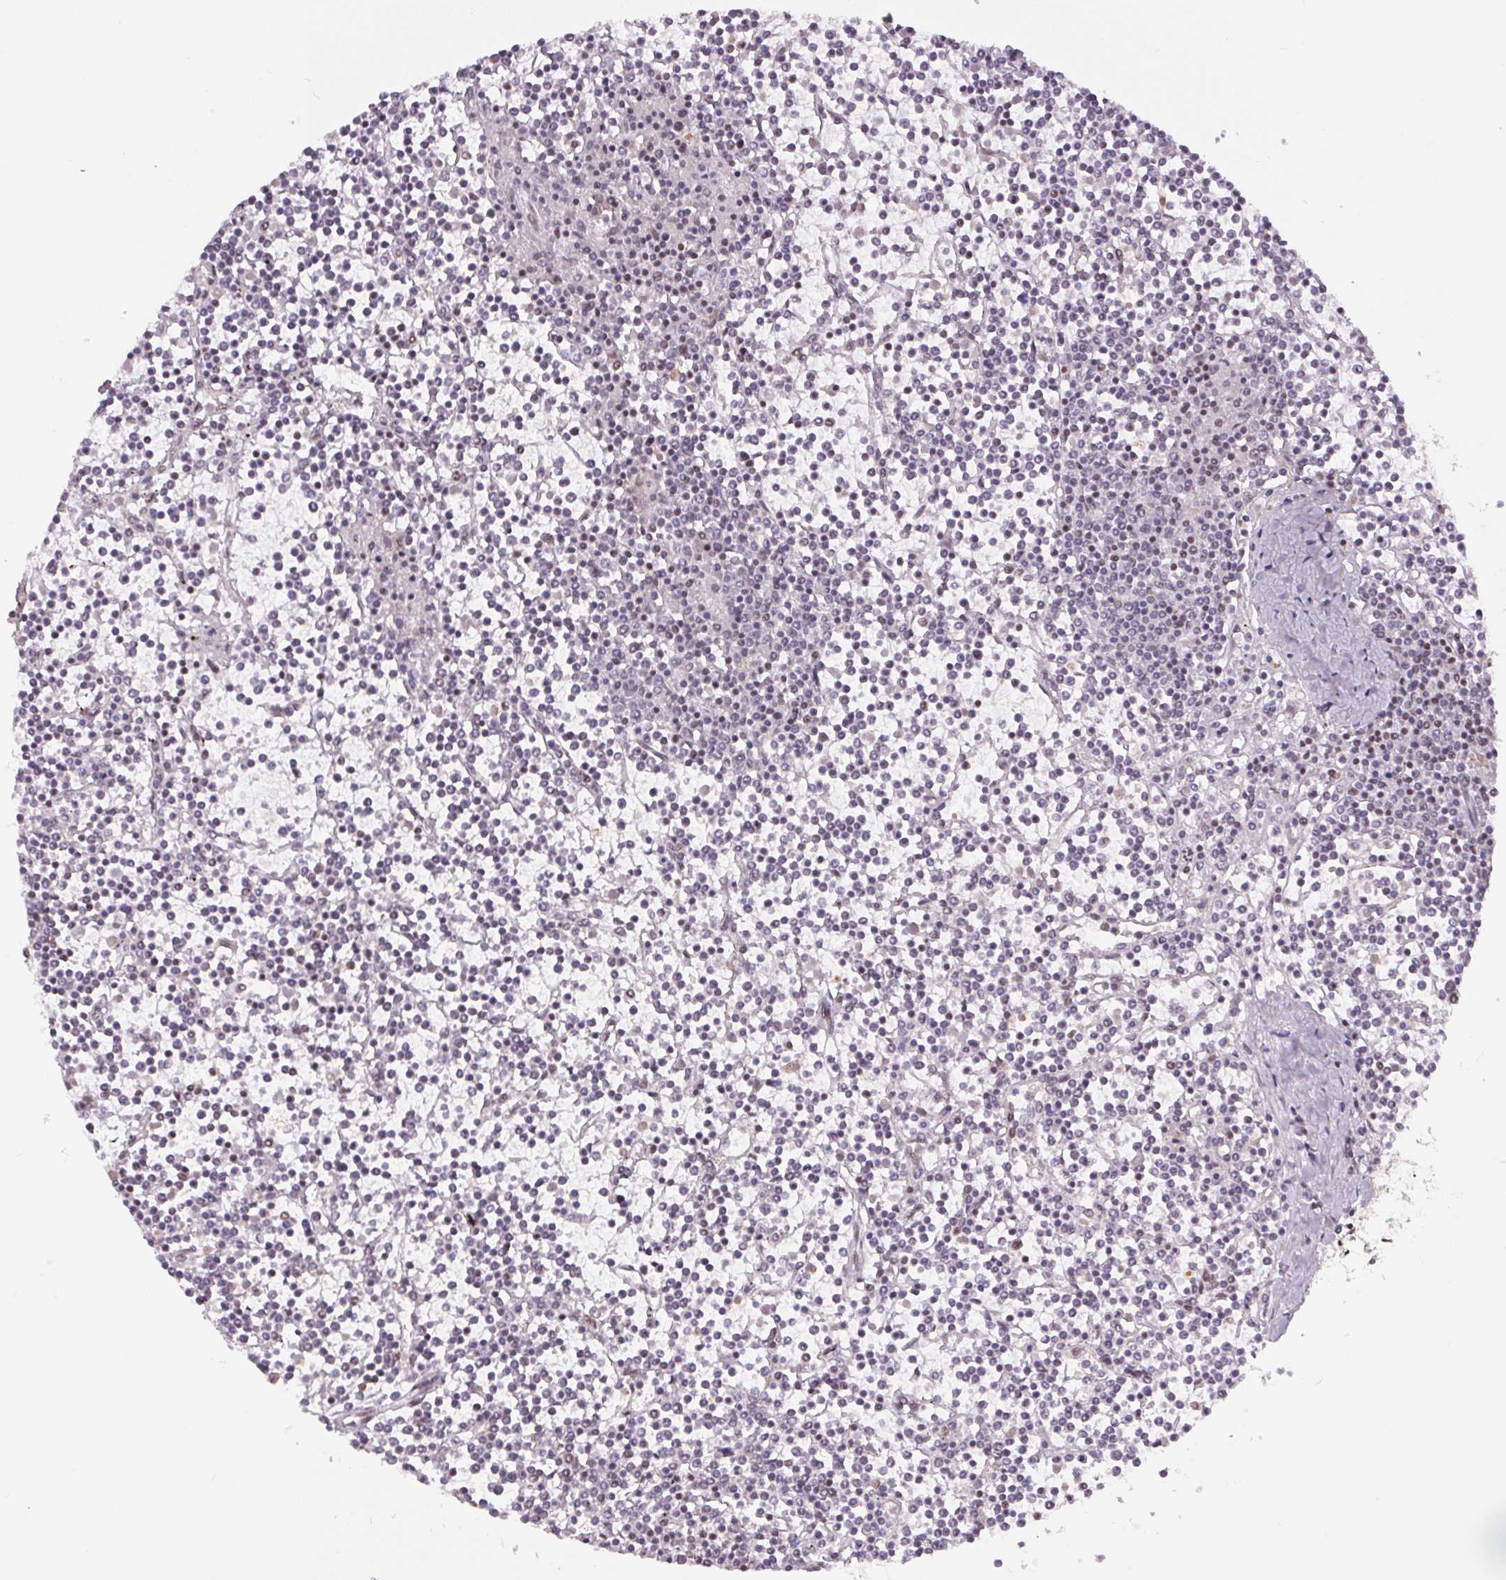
{"staining": {"intensity": "negative", "quantity": "none", "location": "none"}, "tissue": "lymphoma", "cell_type": "Tumor cells", "image_type": "cancer", "snomed": [{"axis": "morphology", "description": "Malignant lymphoma, non-Hodgkin's type, Low grade"}, {"axis": "topography", "description": "Spleen"}], "caption": "Tumor cells show no significant protein positivity in lymphoma.", "gene": "NFE2L1", "patient": {"sex": "female", "age": 19}}